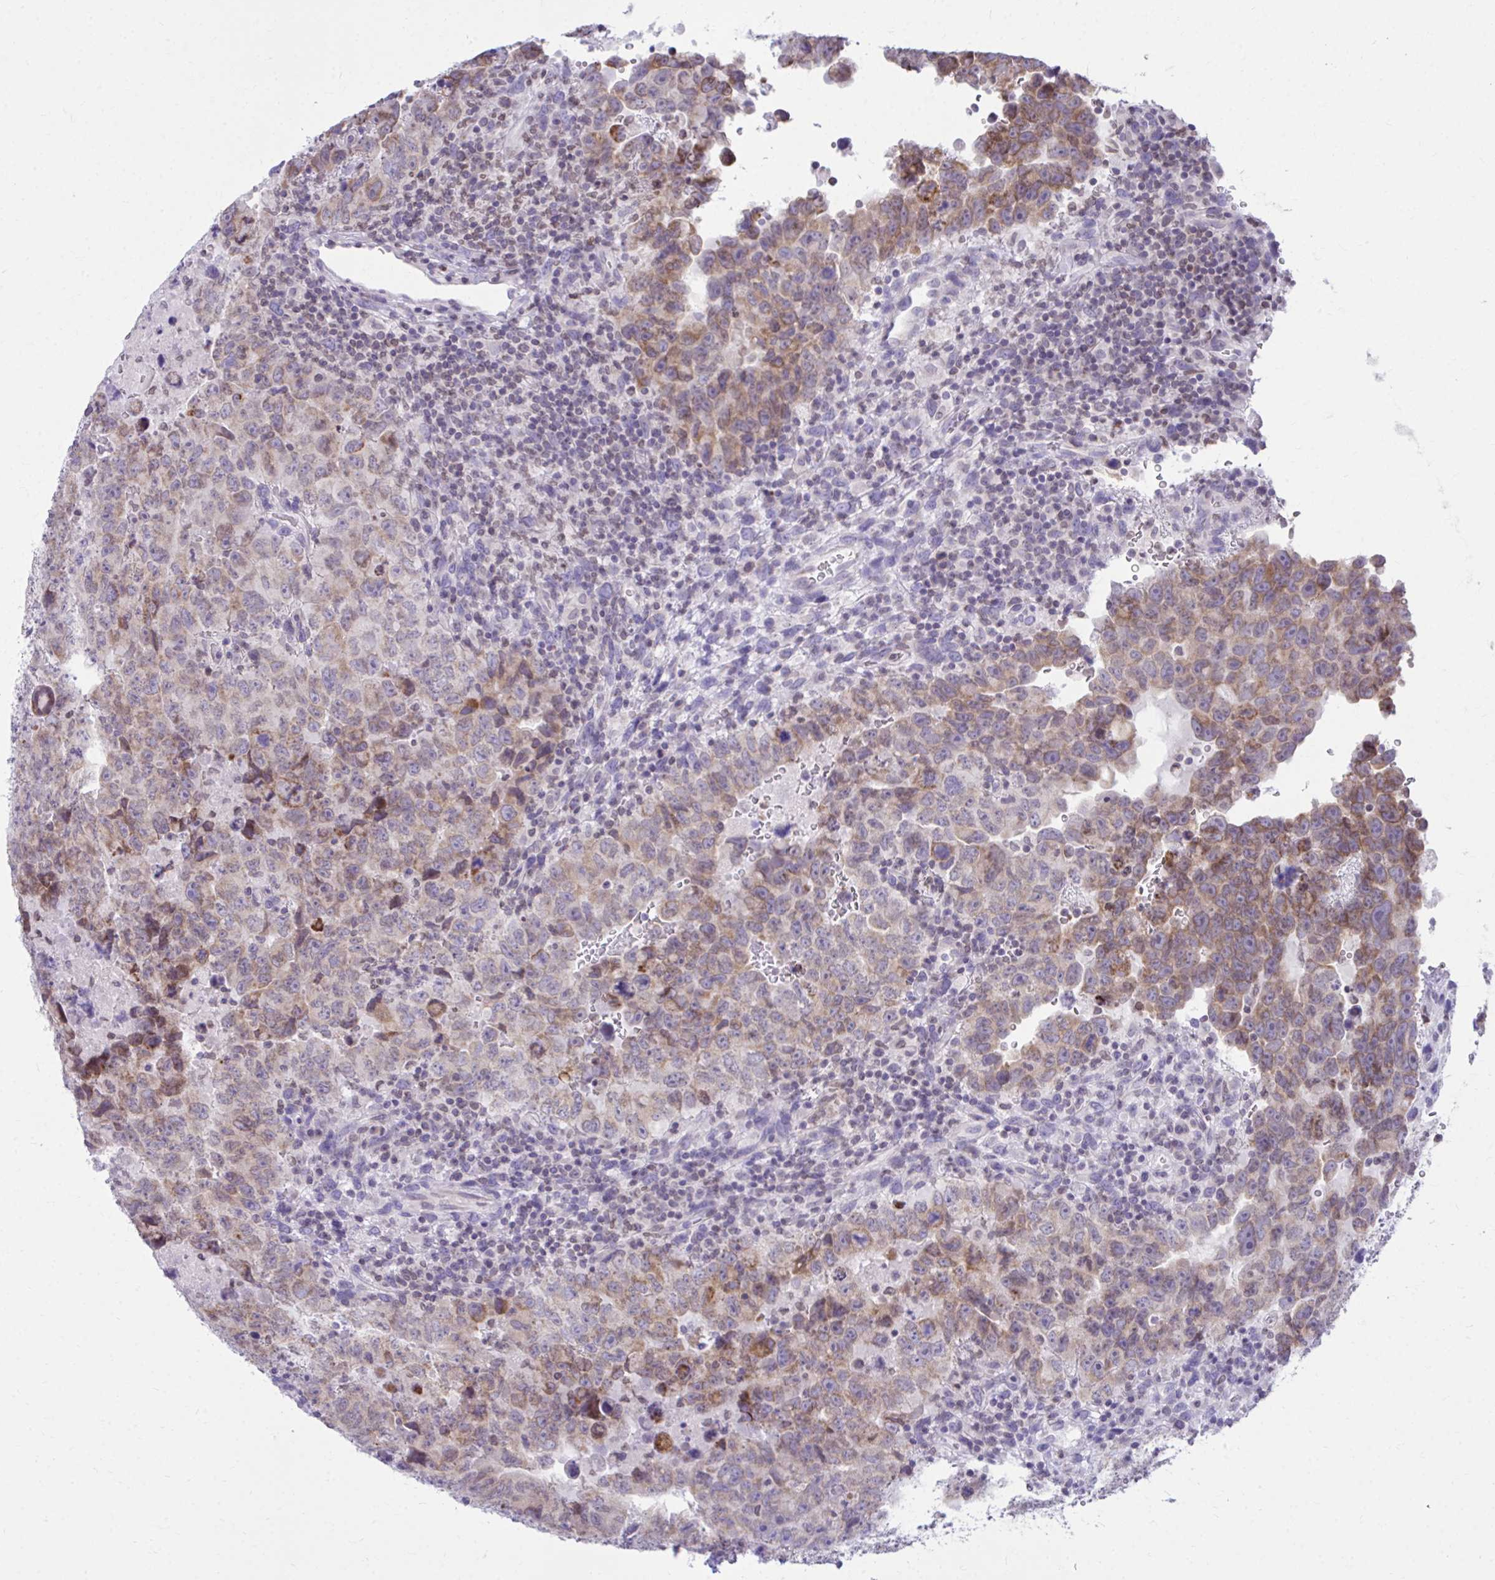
{"staining": {"intensity": "weak", "quantity": ">75%", "location": "cytoplasmic/membranous"}, "tissue": "testis cancer", "cell_type": "Tumor cells", "image_type": "cancer", "snomed": [{"axis": "morphology", "description": "Carcinoma, Embryonal, NOS"}, {"axis": "topography", "description": "Testis"}], "caption": "An IHC image of tumor tissue is shown. Protein staining in brown highlights weak cytoplasmic/membranous positivity in embryonal carcinoma (testis) within tumor cells.", "gene": "OR7A5", "patient": {"sex": "male", "age": 24}}